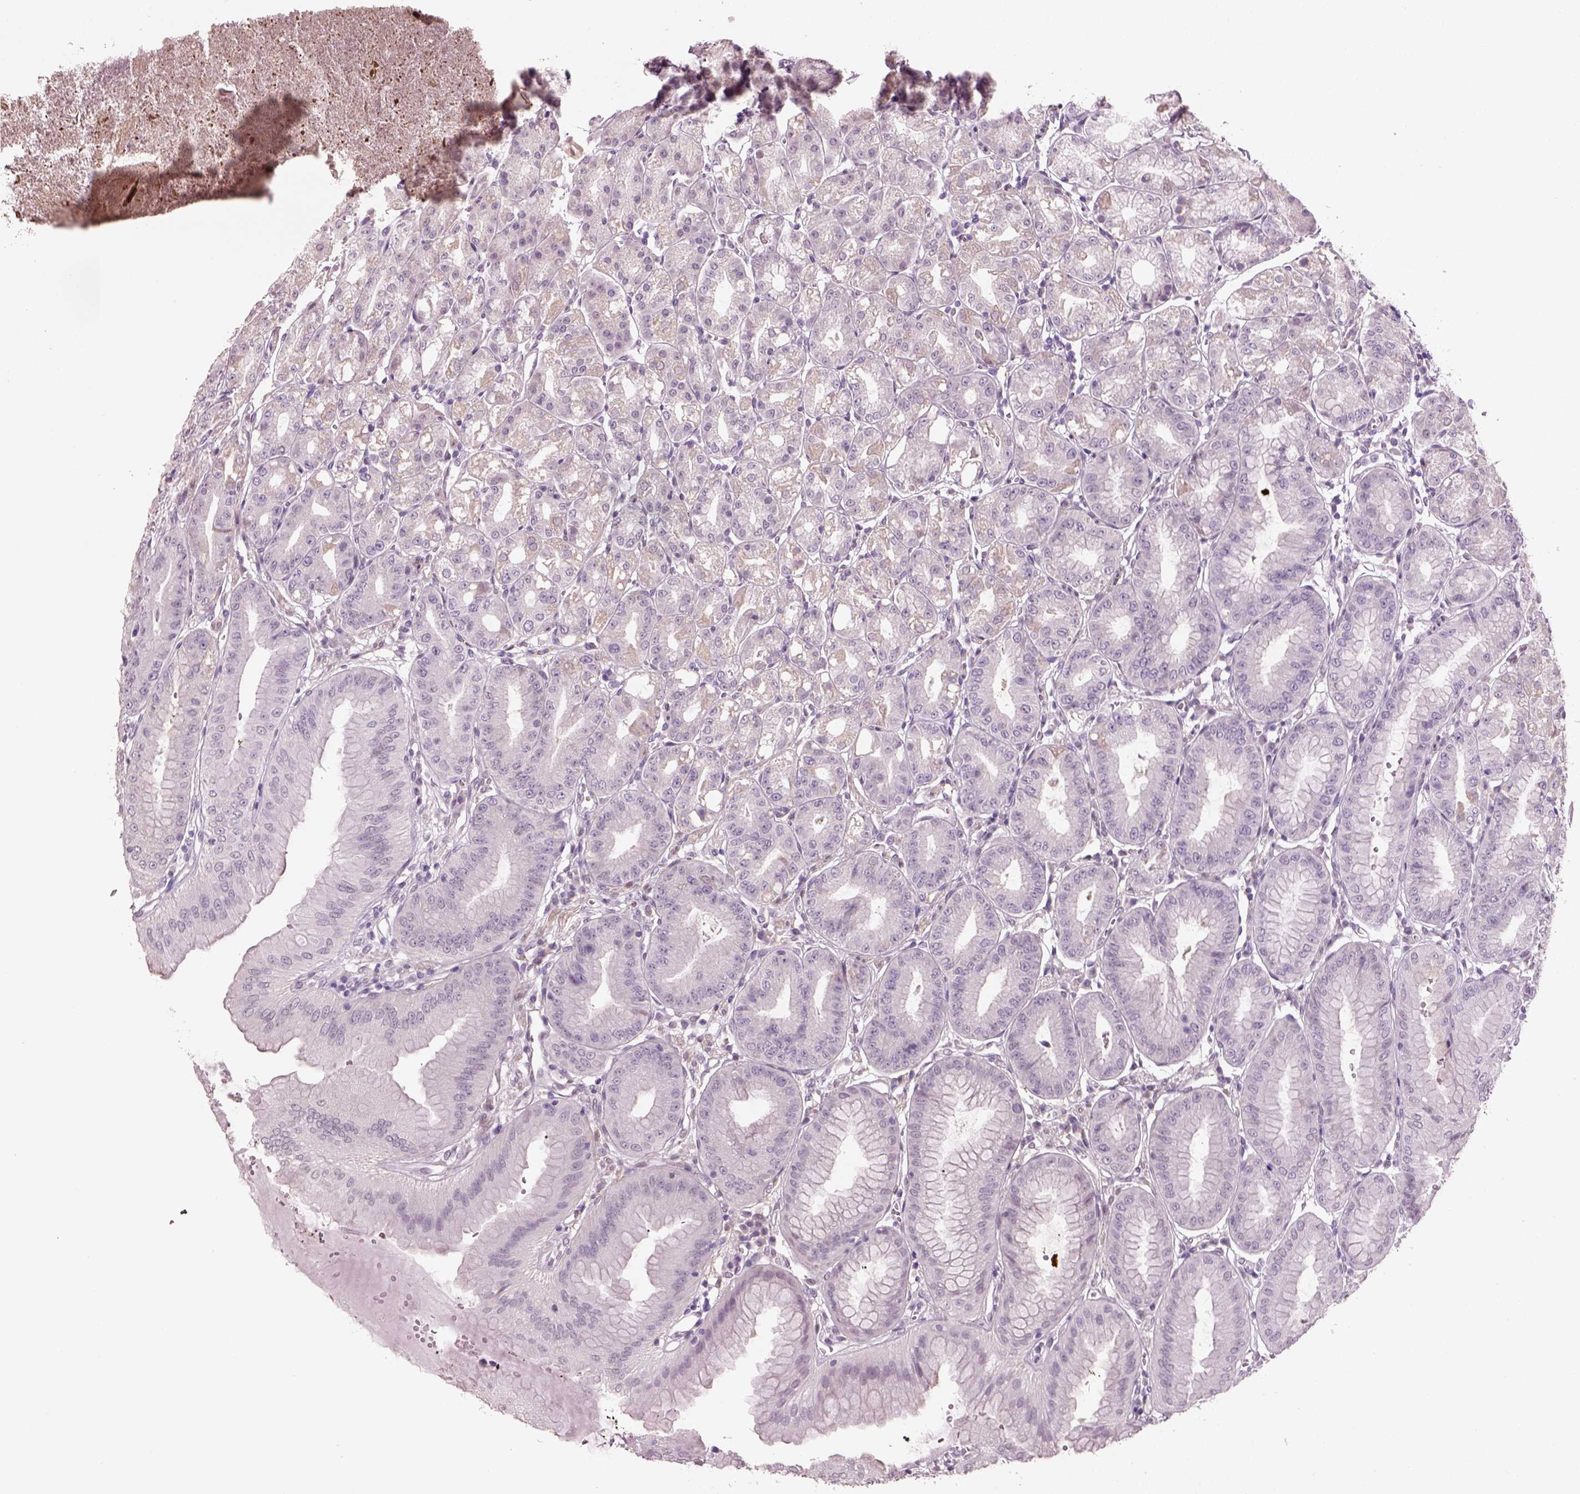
{"staining": {"intensity": "negative", "quantity": "none", "location": "none"}, "tissue": "stomach", "cell_type": "Glandular cells", "image_type": "normal", "snomed": [{"axis": "morphology", "description": "Normal tissue, NOS"}, {"axis": "topography", "description": "Stomach, lower"}], "caption": "Human stomach stained for a protein using immunohistochemistry (IHC) shows no positivity in glandular cells.", "gene": "NAT8B", "patient": {"sex": "male", "age": 71}}